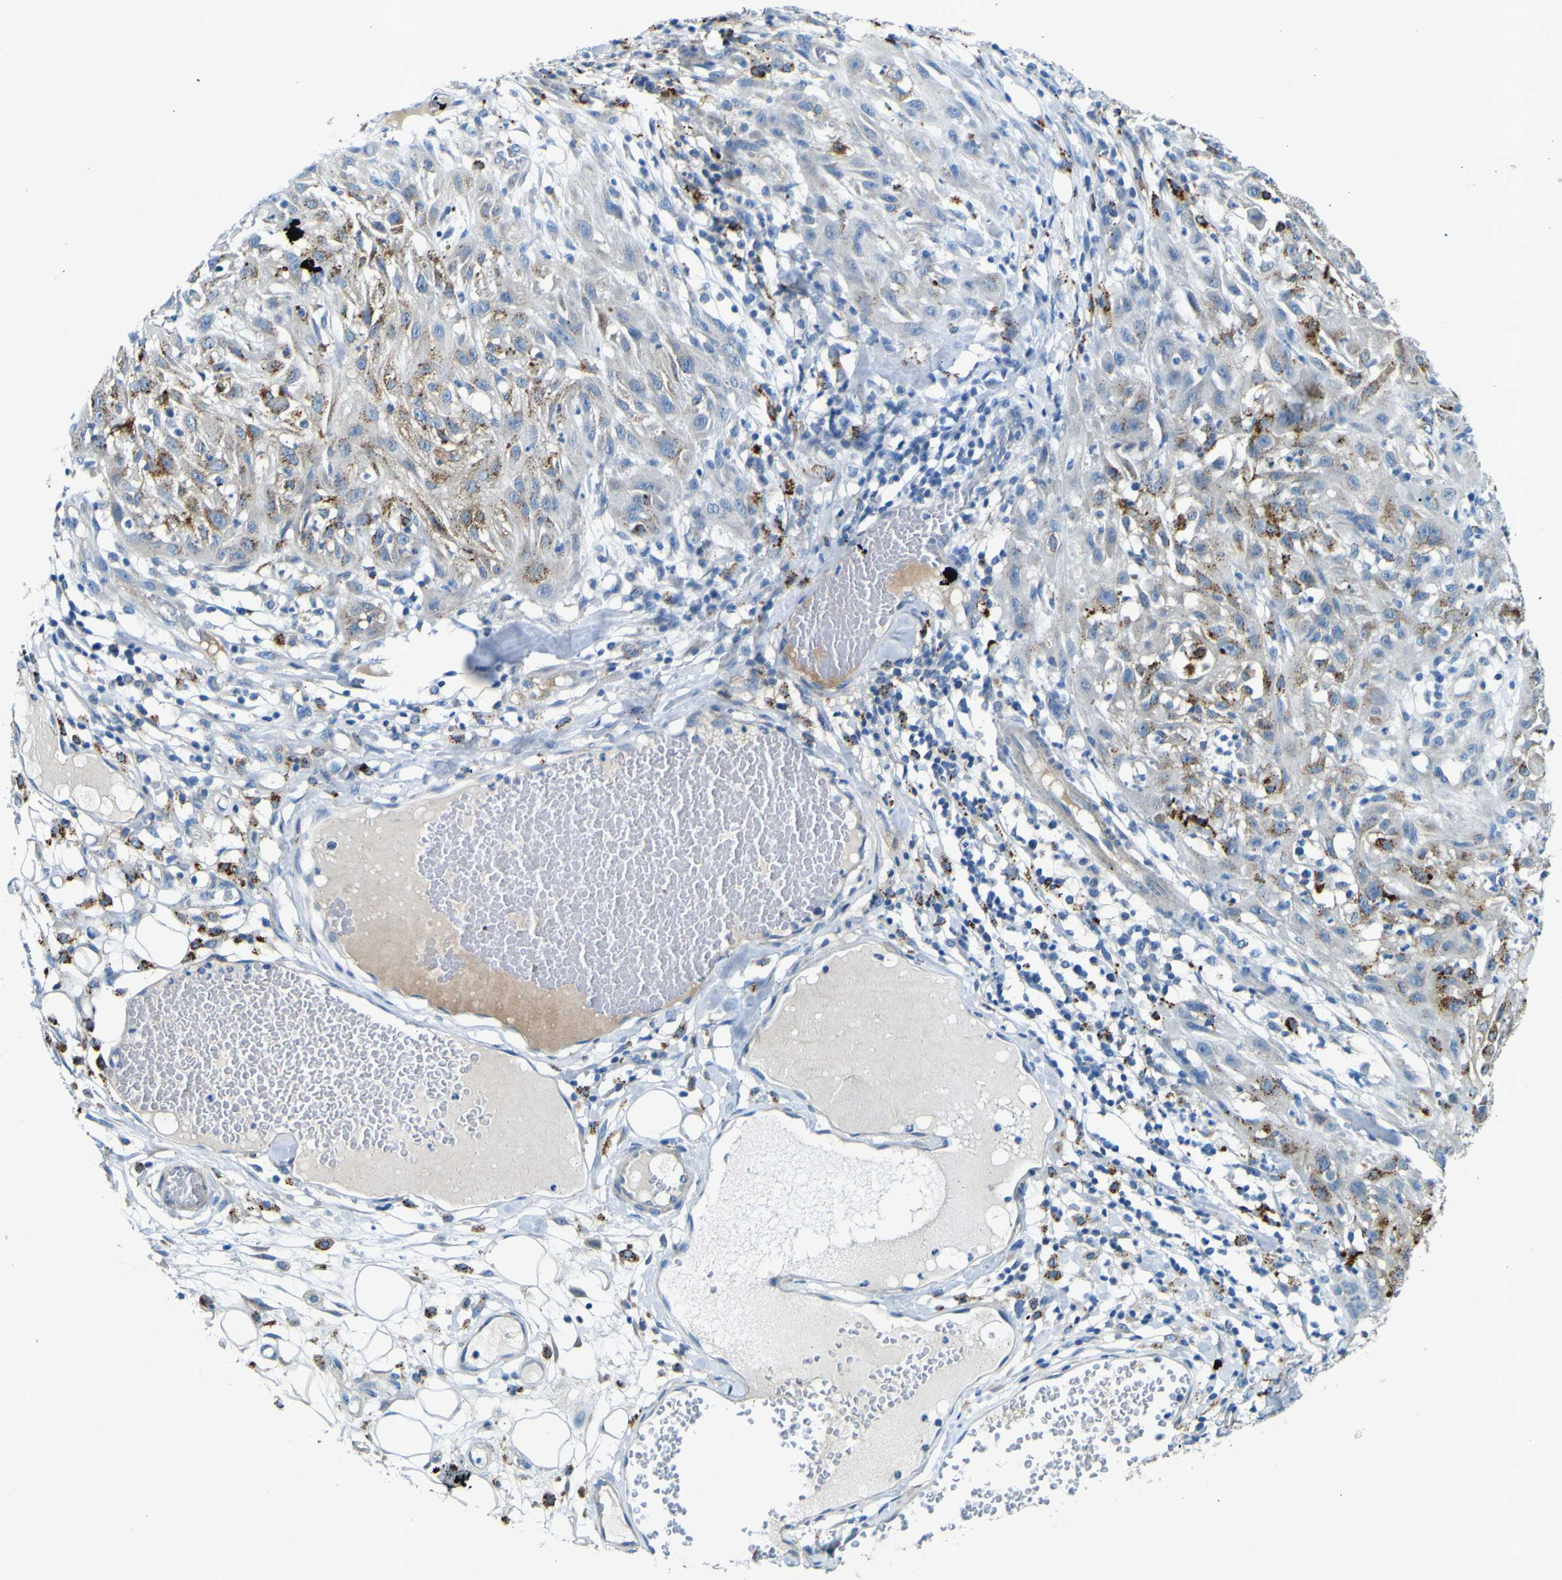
{"staining": {"intensity": "moderate", "quantity": "25%-75%", "location": "cytoplasmic/membranous"}, "tissue": "skin cancer", "cell_type": "Tumor cells", "image_type": "cancer", "snomed": [{"axis": "morphology", "description": "Squamous cell carcinoma, NOS"}, {"axis": "topography", "description": "Skin"}], "caption": "DAB immunohistochemical staining of human skin cancer reveals moderate cytoplasmic/membranous protein expression in about 25%-75% of tumor cells. The protein is stained brown, and the nuclei are stained in blue (DAB IHC with brightfield microscopy, high magnification).", "gene": "PDE9A", "patient": {"sex": "male", "age": 75}}